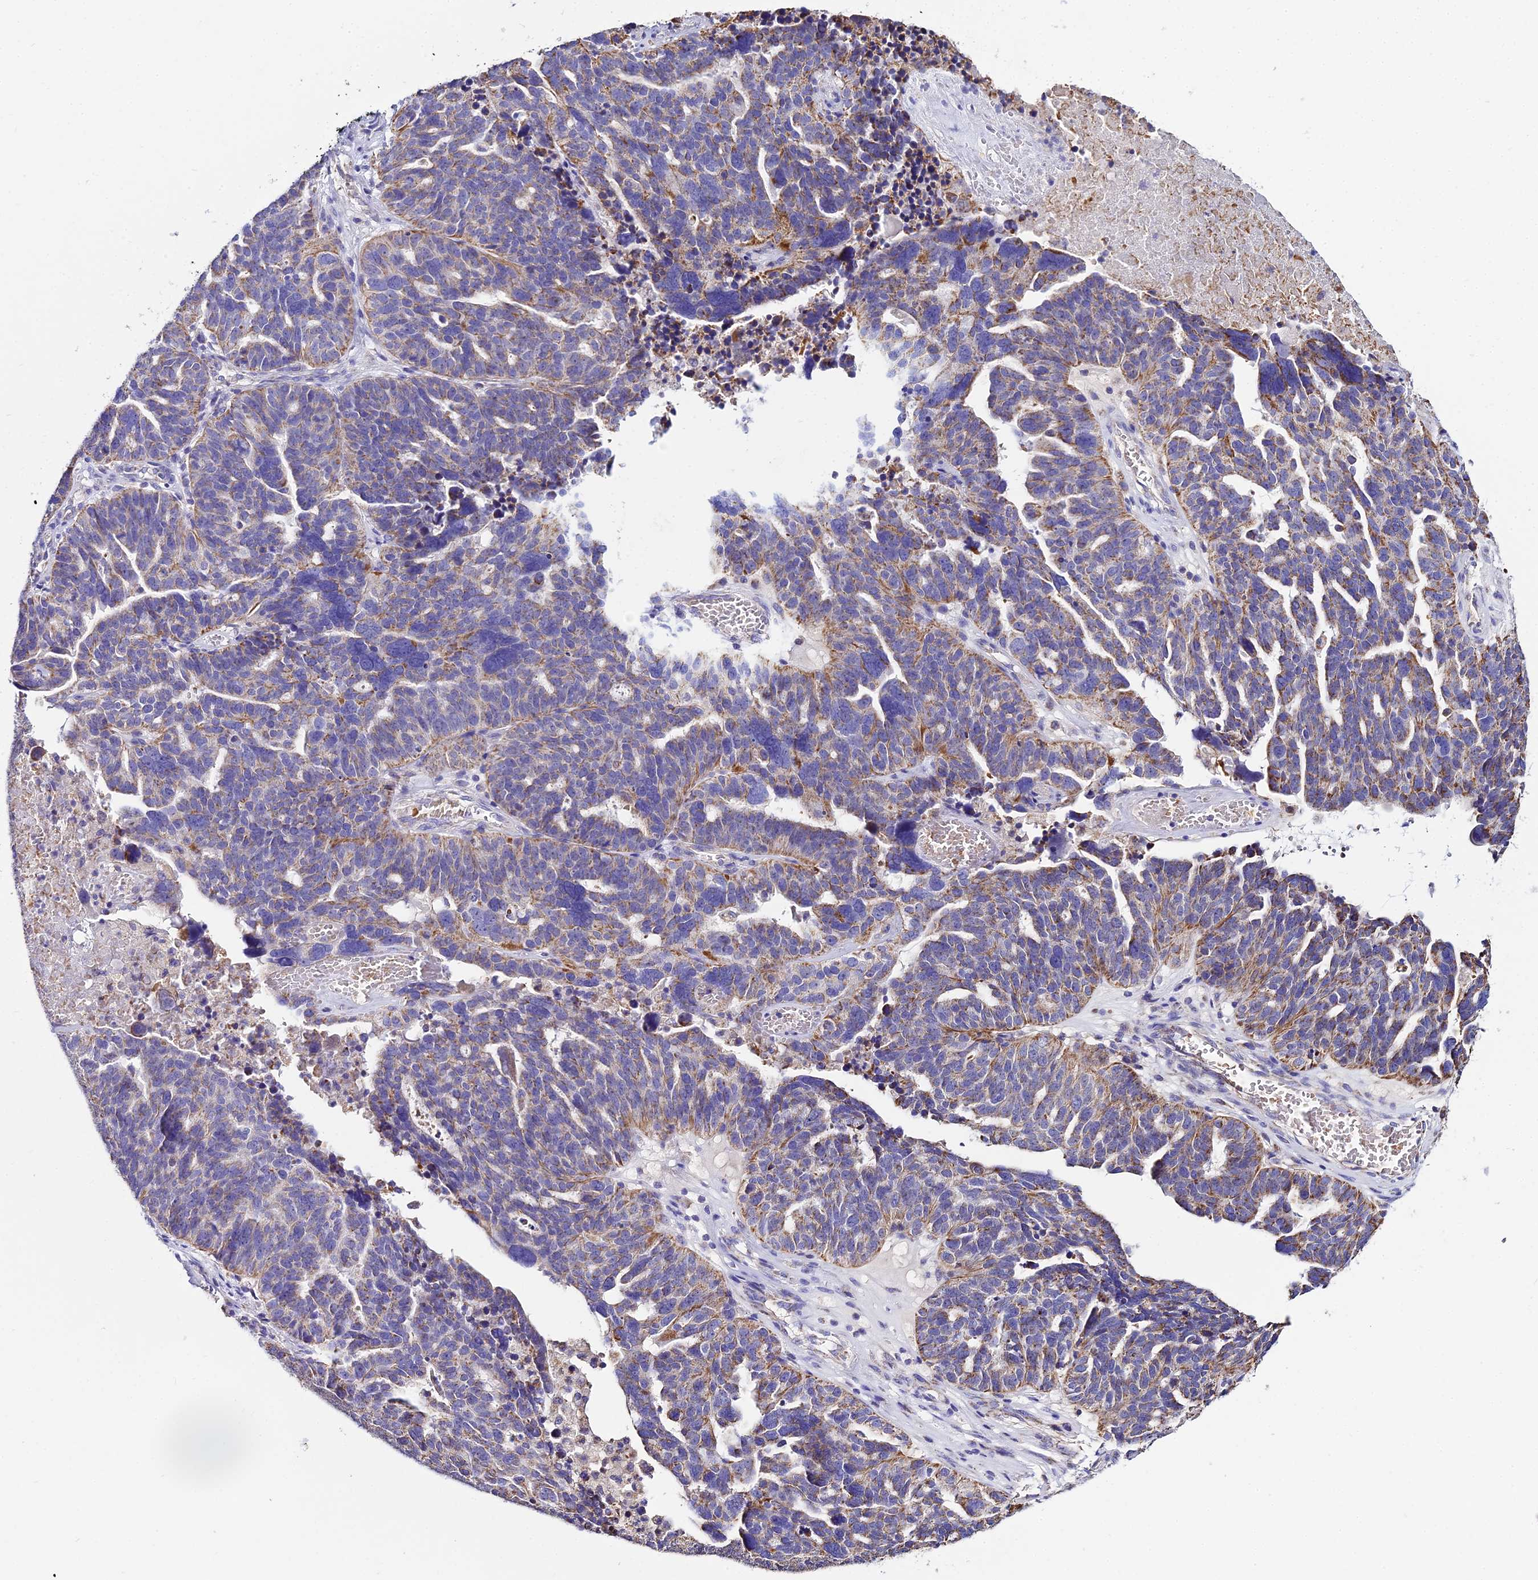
{"staining": {"intensity": "moderate", "quantity": "25%-75%", "location": "cytoplasmic/membranous"}, "tissue": "ovarian cancer", "cell_type": "Tumor cells", "image_type": "cancer", "snomed": [{"axis": "morphology", "description": "Cystadenocarcinoma, serous, NOS"}, {"axis": "topography", "description": "Ovary"}], "caption": "A micrograph showing moderate cytoplasmic/membranous positivity in approximately 25%-75% of tumor cells in serous cystadenocarcinoma (ovarian), as visualized by brown immunohistochemical staining.", "gene": "TYW5", "patient": {"sex": "female", "age": 59}}